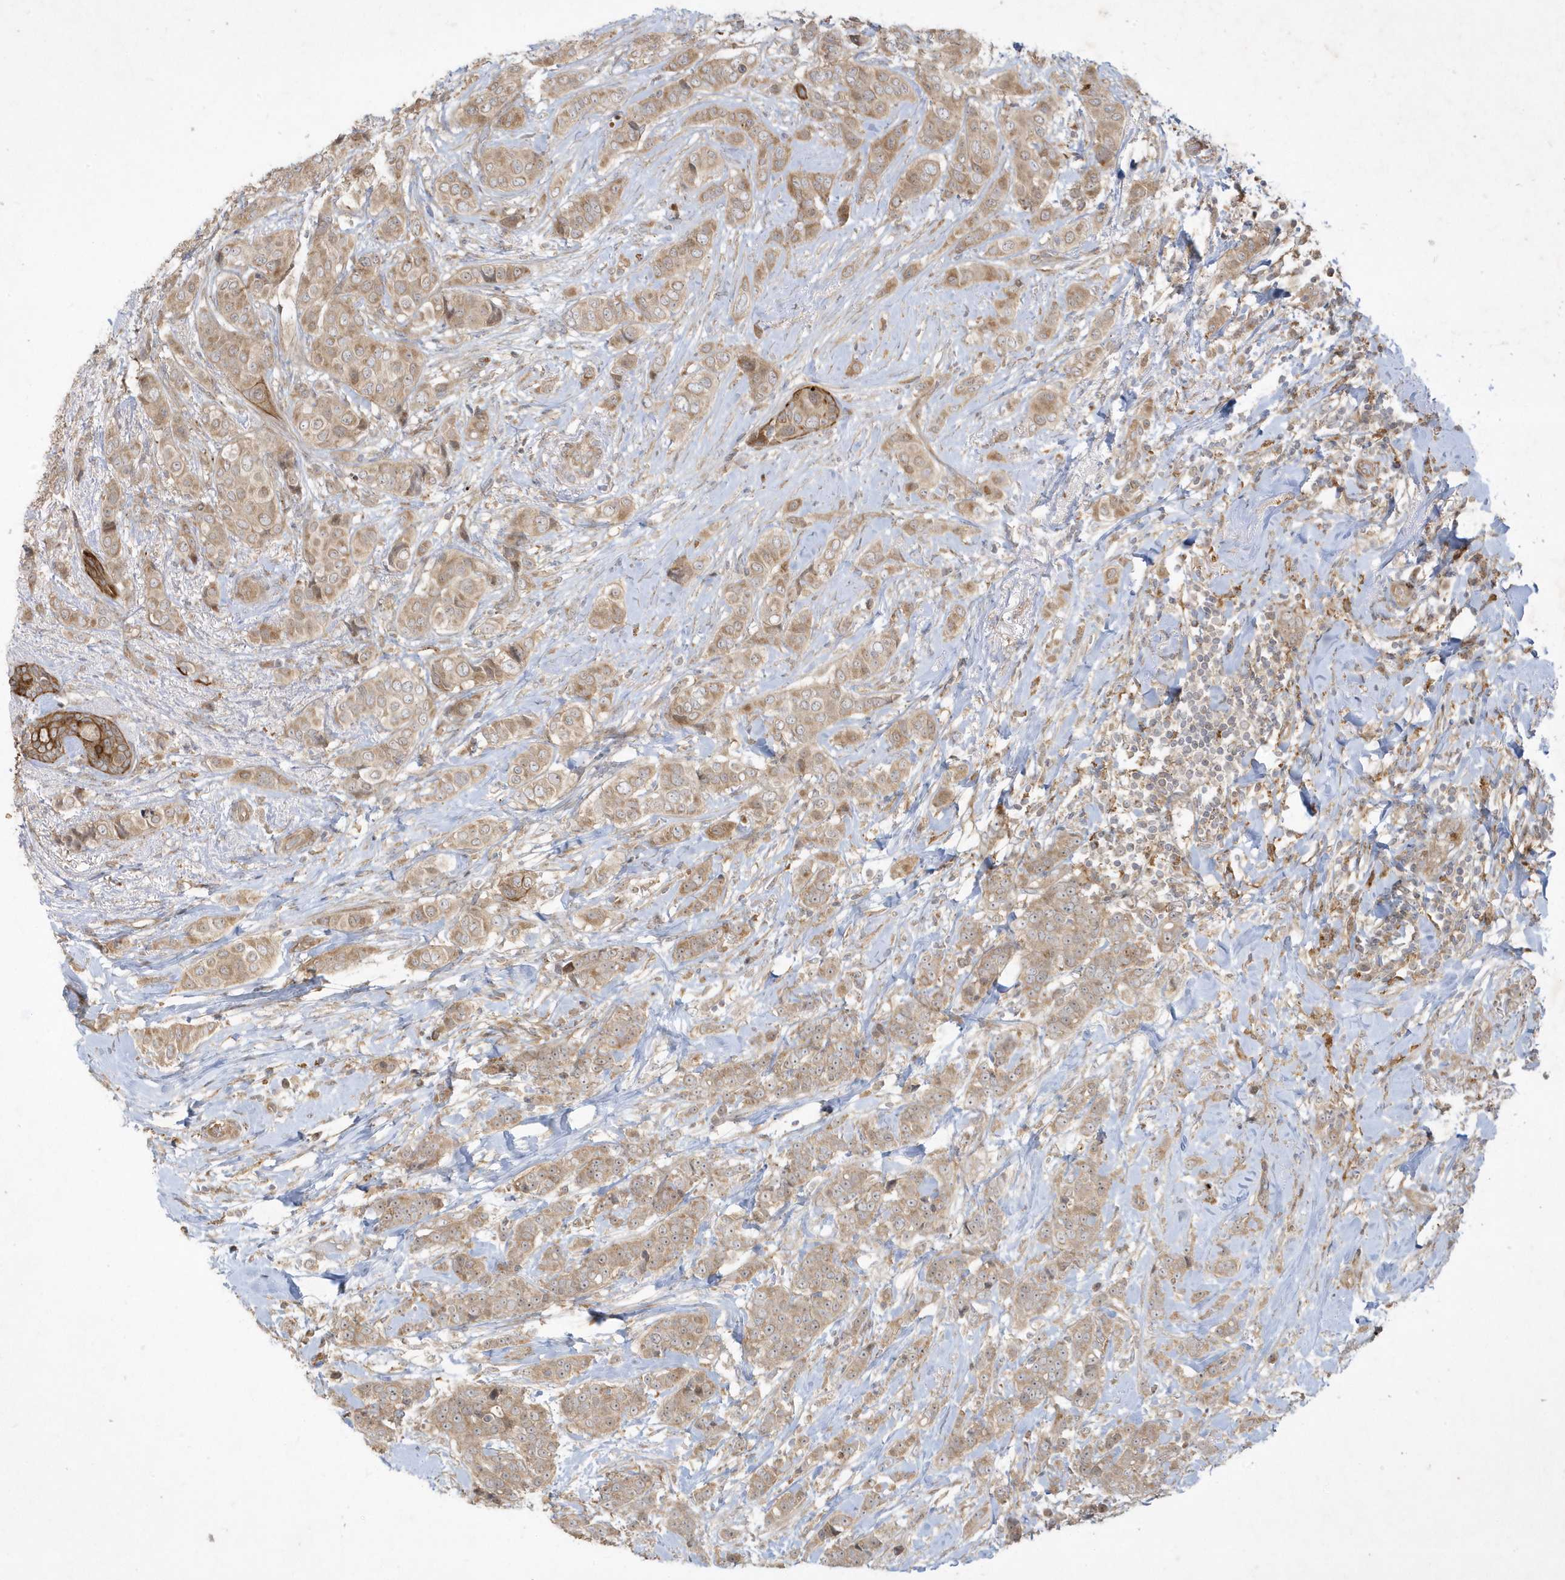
{"staining": {"intensity": "weak", "quantity": "25%-75%", "location": "cytoplasmic/membranous"}, "tissue": "breast cancer", "cell_type": "Tumor cells", "image_type": "cancer", "snomed": [{"axis": "morphology", "description": "Lobular carcinoma"}, {"axis": "topography", "description": "Breast"}], "caption": "Immunohistochemistry (DAB) staining of breast cancer (lobular carcinoma) shows weak cytoplasmic/membranous protein expression in about 25%-75% of tumor cells.", "gene": "IFT57", "patient": {"sex": "female", "age": 51}}